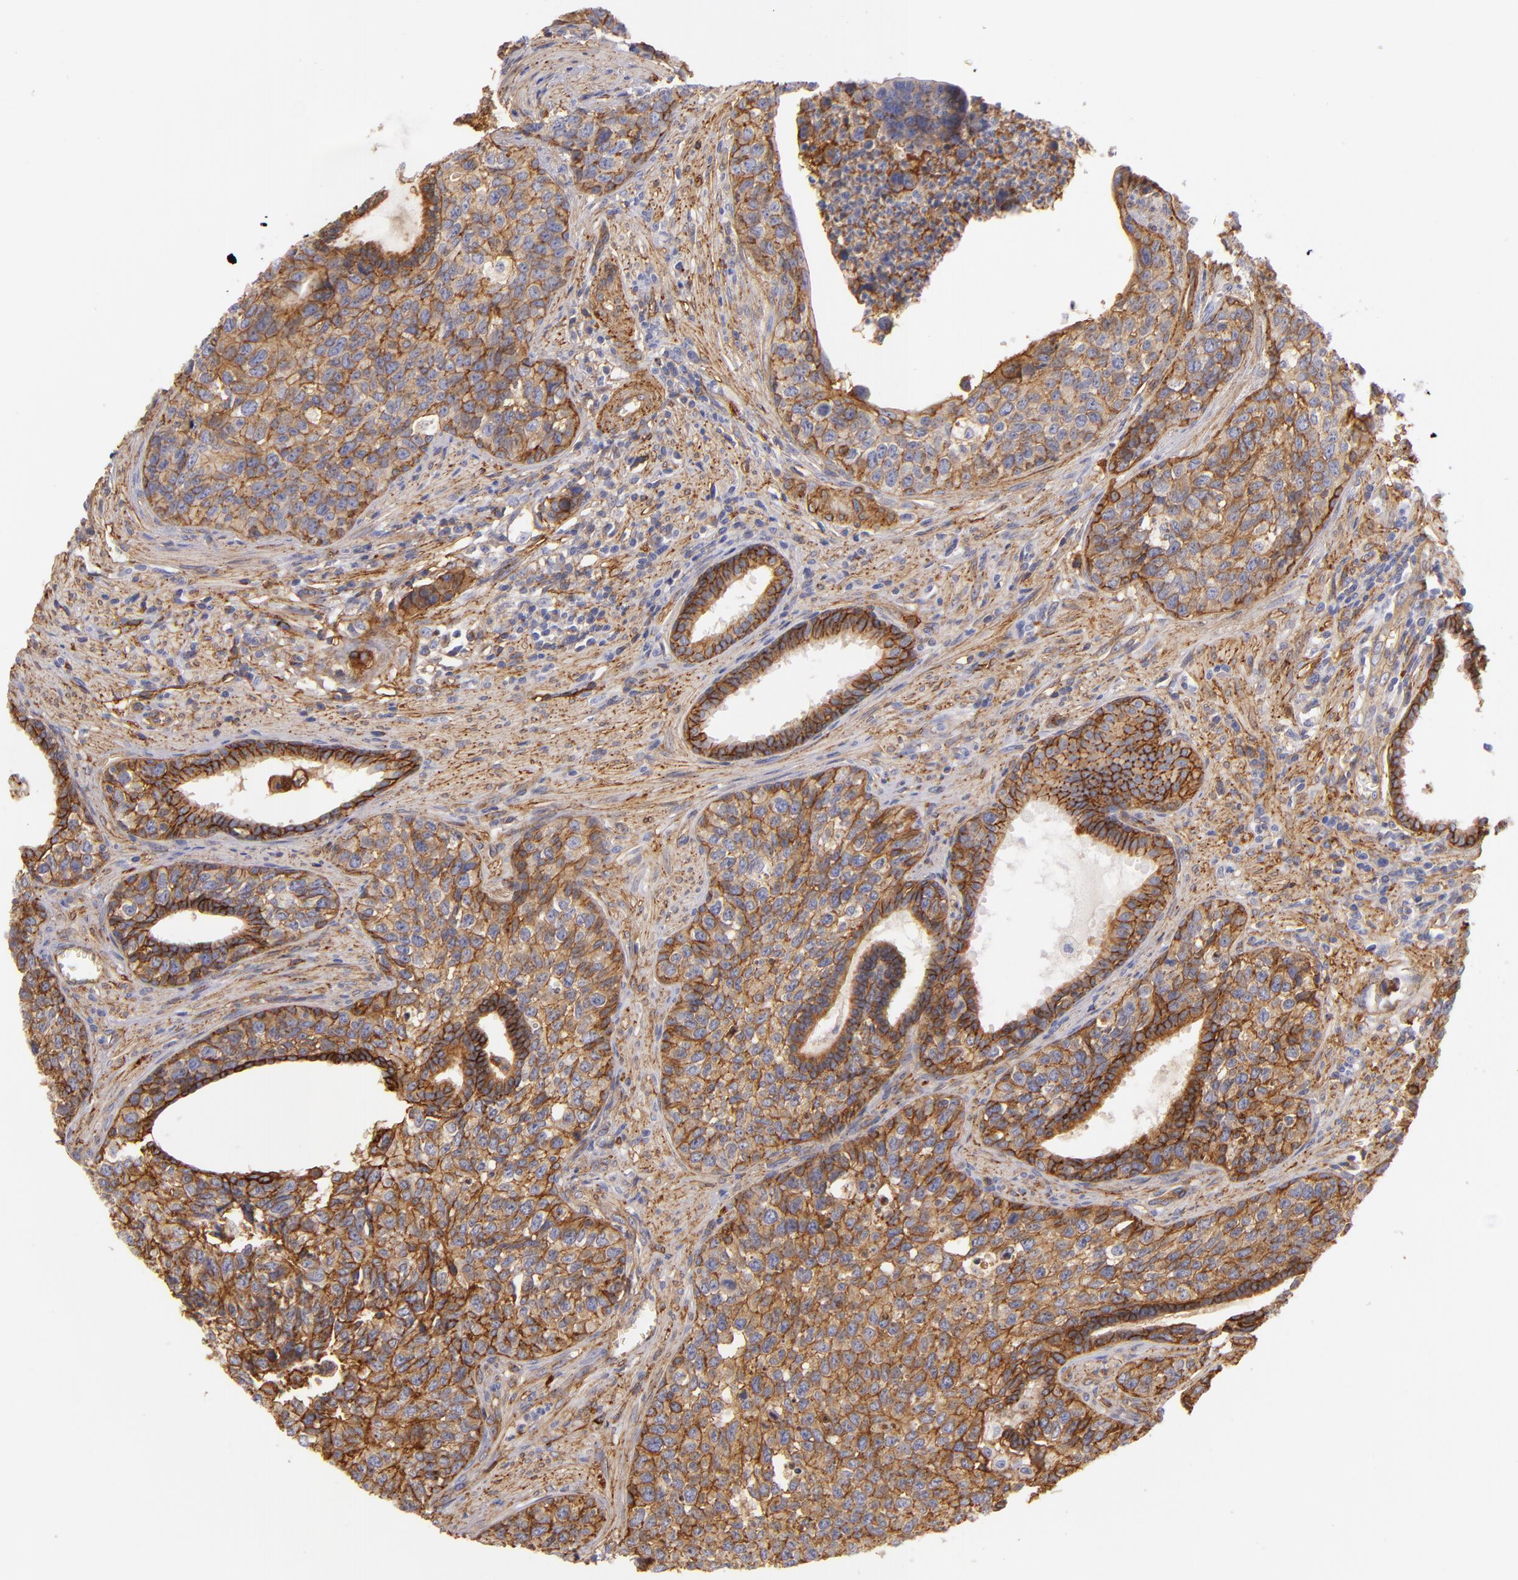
{"staining": {"intensity": "moderate", "quantity": ">75%", "location": "cytoplasmic/membranous"}, "tissue": "urothelial cancer", "cell_type": "Tumor cells", "image_type": "cancer", "snomed": [{"axis": "morphology", "description": "Urothelial carcinoma, High grade"}, {"axis": "topography", "description": "Urinary bladder"}], "caption": "The immunohistochemical stain labels moderate cytoplasmic/membranous expression in tumor cells of urothelial carcinoma (high-grade) tissue.", "gene": "CD151", "patient": {"sex": "male", "age": 81}}